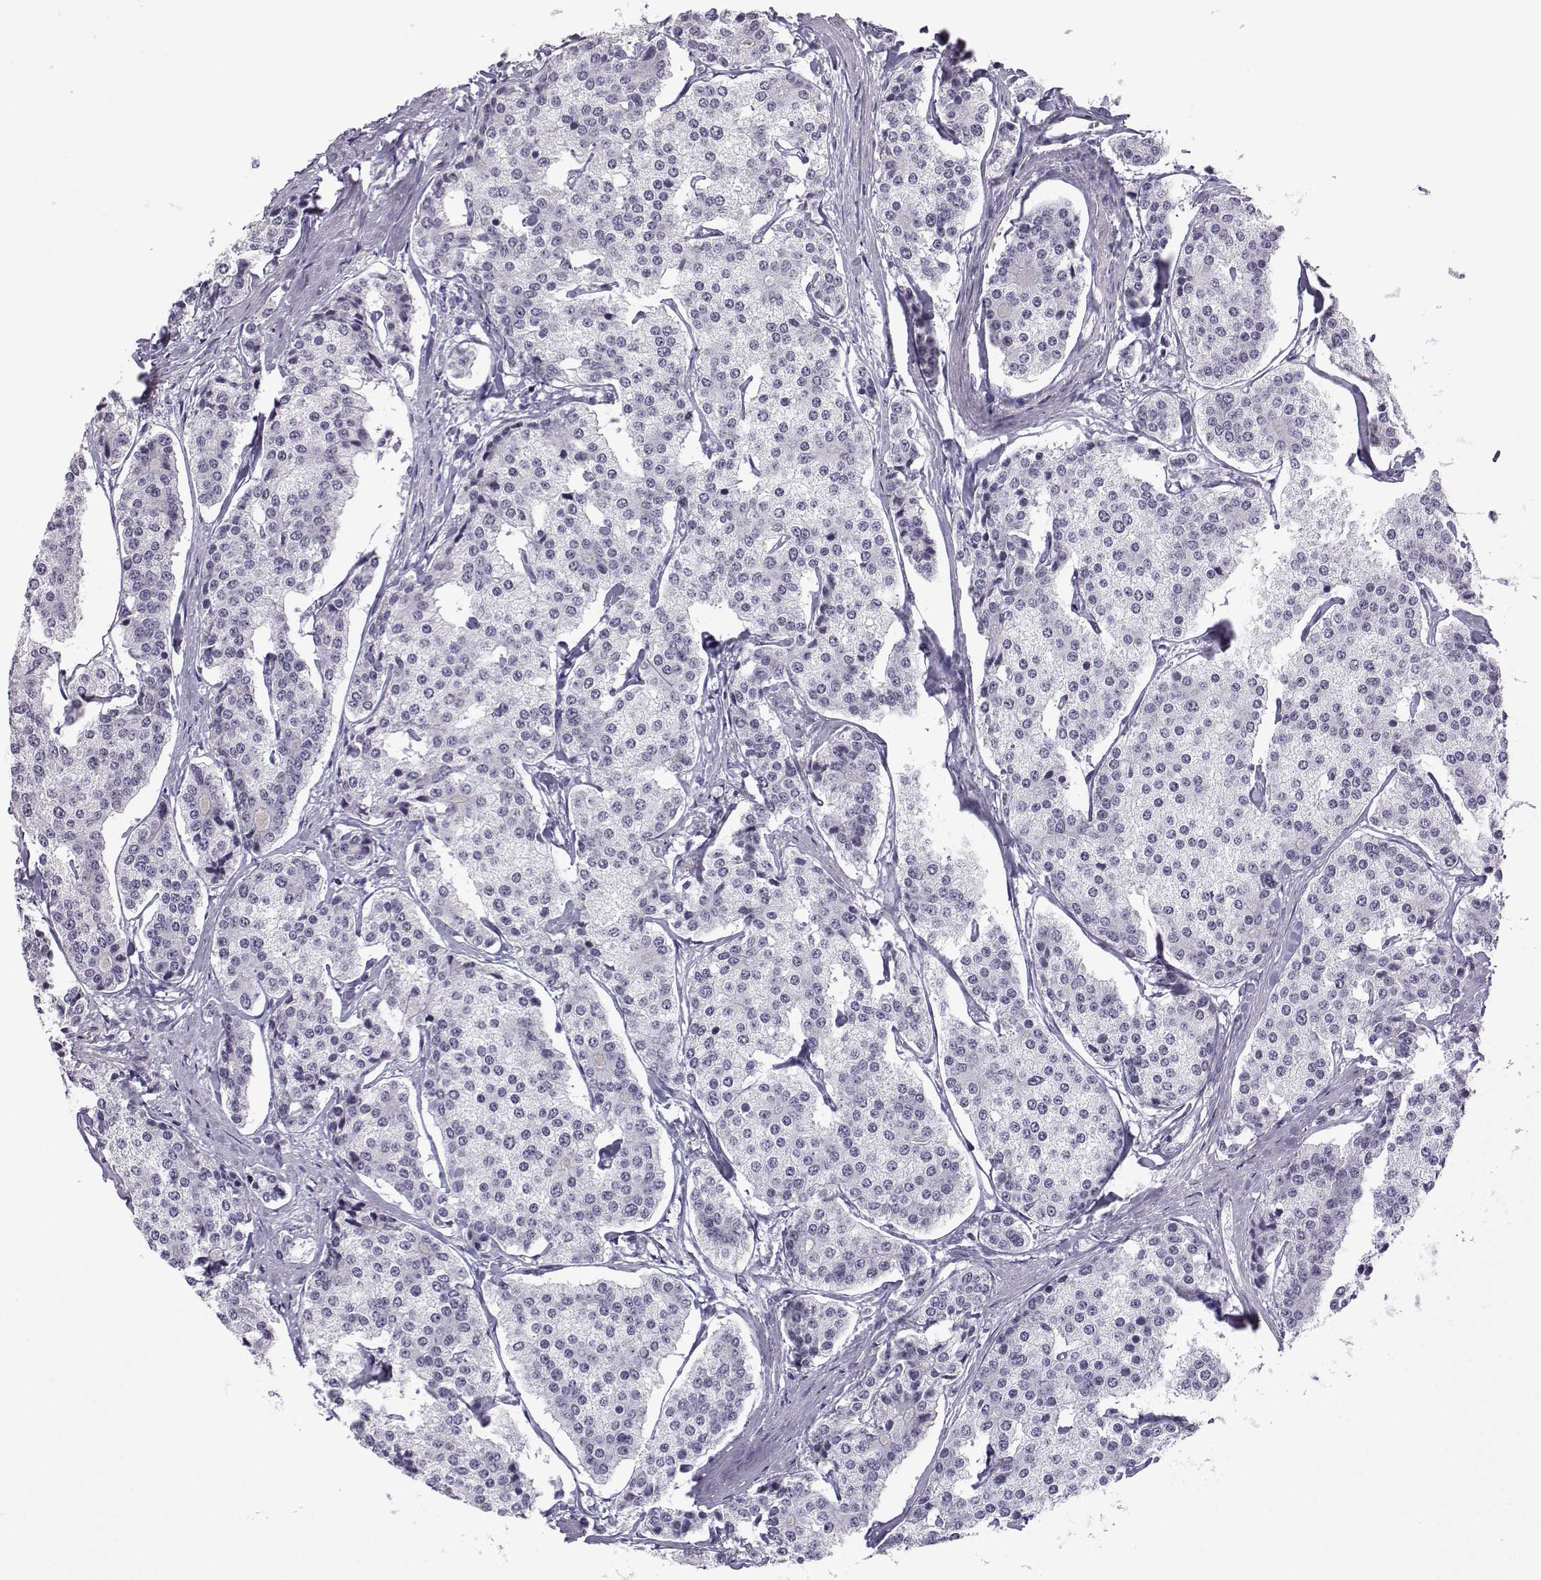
{"staining": {"intensity": "negative", "quantity": "none", "location": "none"}, "tissue": "carcinoid", "cell_type": "Tumor cells", "image_type": "cancer", "snomed": [{"axis": "morphology", "description": "Carcinoid, malignant, NOS"}, {"axis": "topography", "description": "Small intestine"}], "caption": "A photomicrograph of malignant carcinoid stained for a protein exhibits no brown staining in tumor cells.", "gene": "MRGBP", "patient": {"sex": "female", "age": 65}}